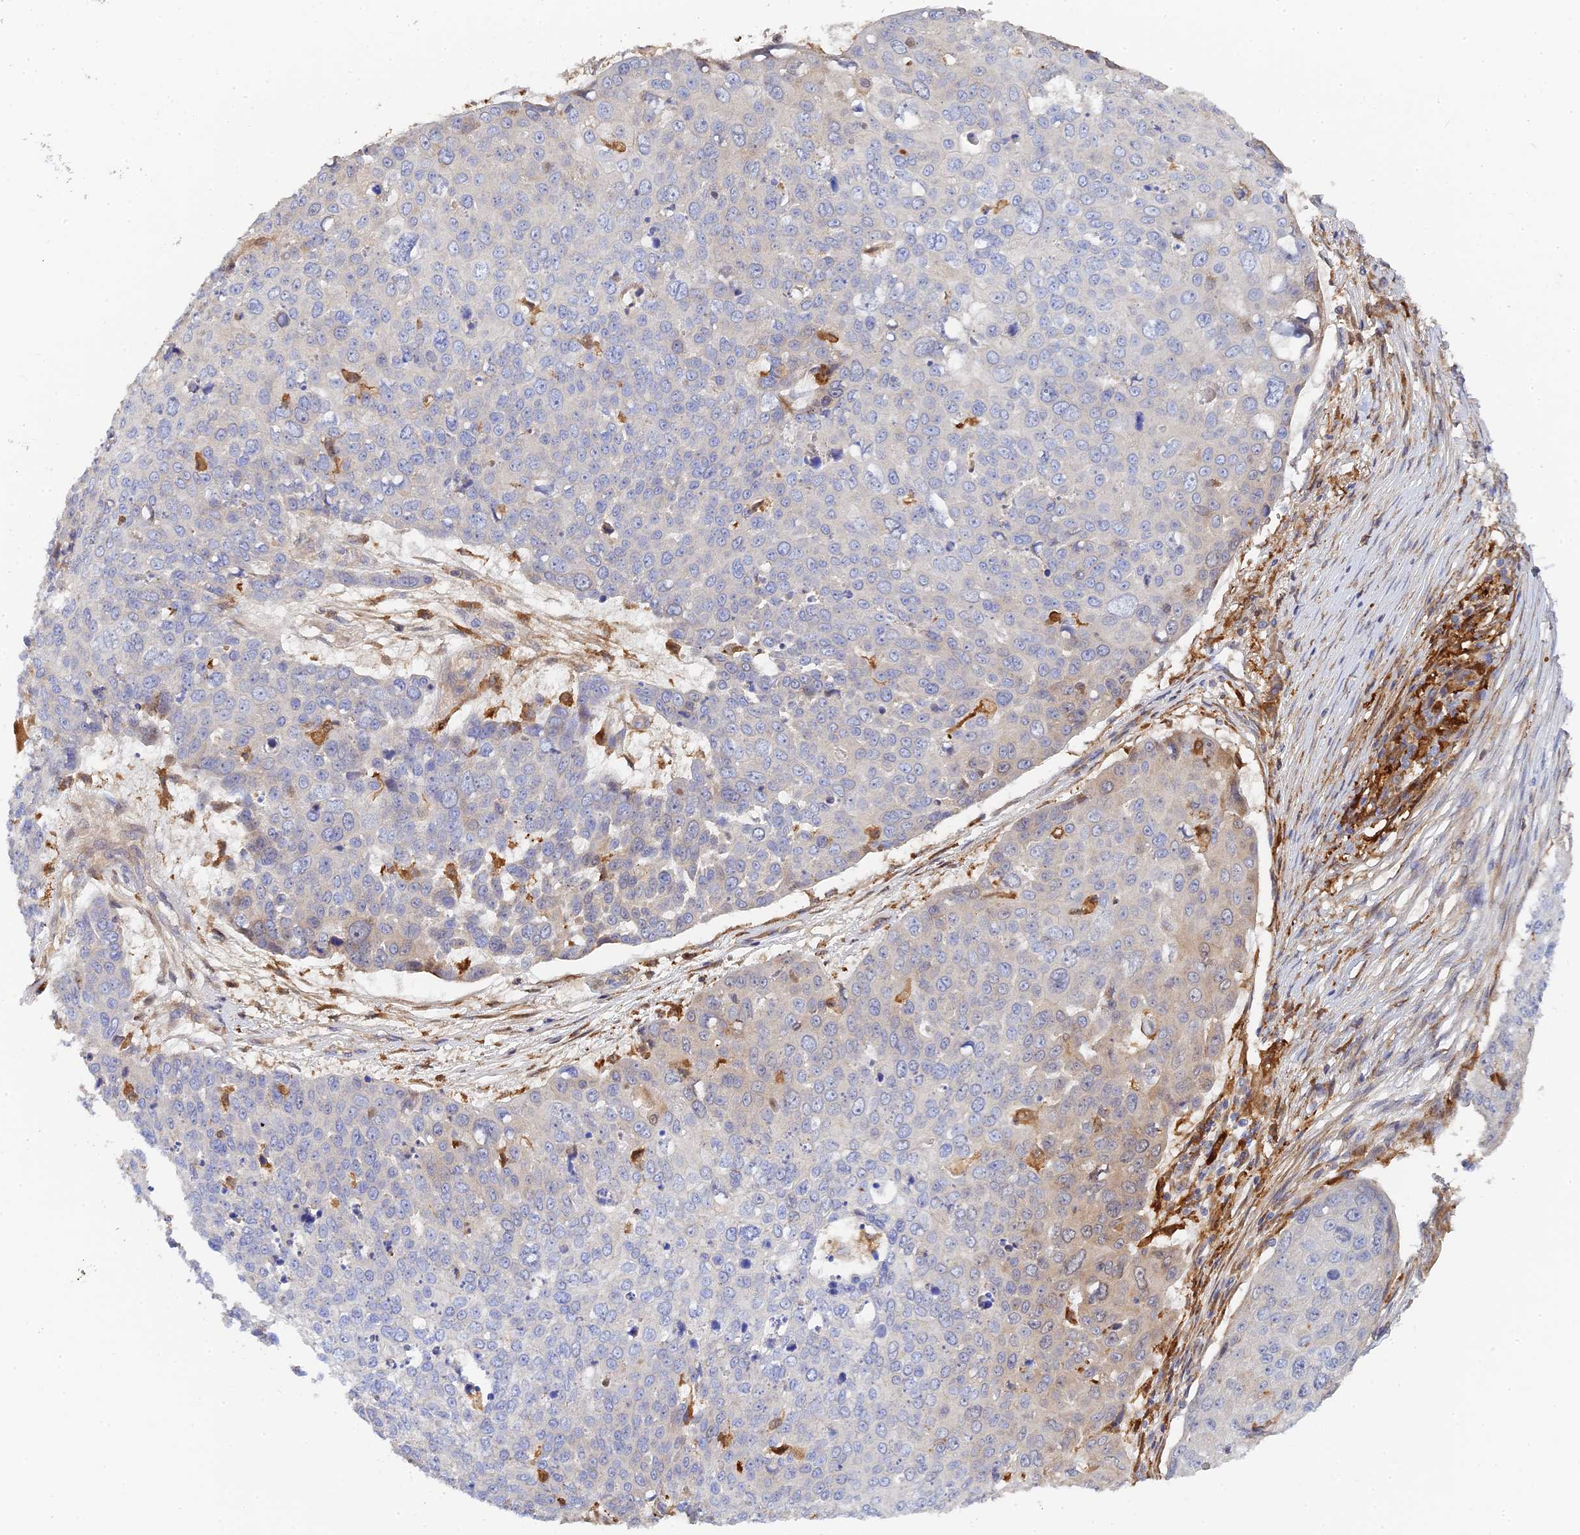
{"staining": {"intensity": "negative", "quantity": "none", "location": "none"}, "tissue": "skin cancer", "cell_type": "Tumor cells", "image_type": "cancer", "snomed": [{"axis": "morphology", "description": "Squamous cell carcinoma, NOS"}, {"axis": "topography", "description": "Skin"}], "caption": "Human squamous cell carcinoma (skin) stained for a protein using IHC shows no positivity in tumor cells.", "gene": "SPATA5L1", "patient": {"sex": "male", "age": 71}}